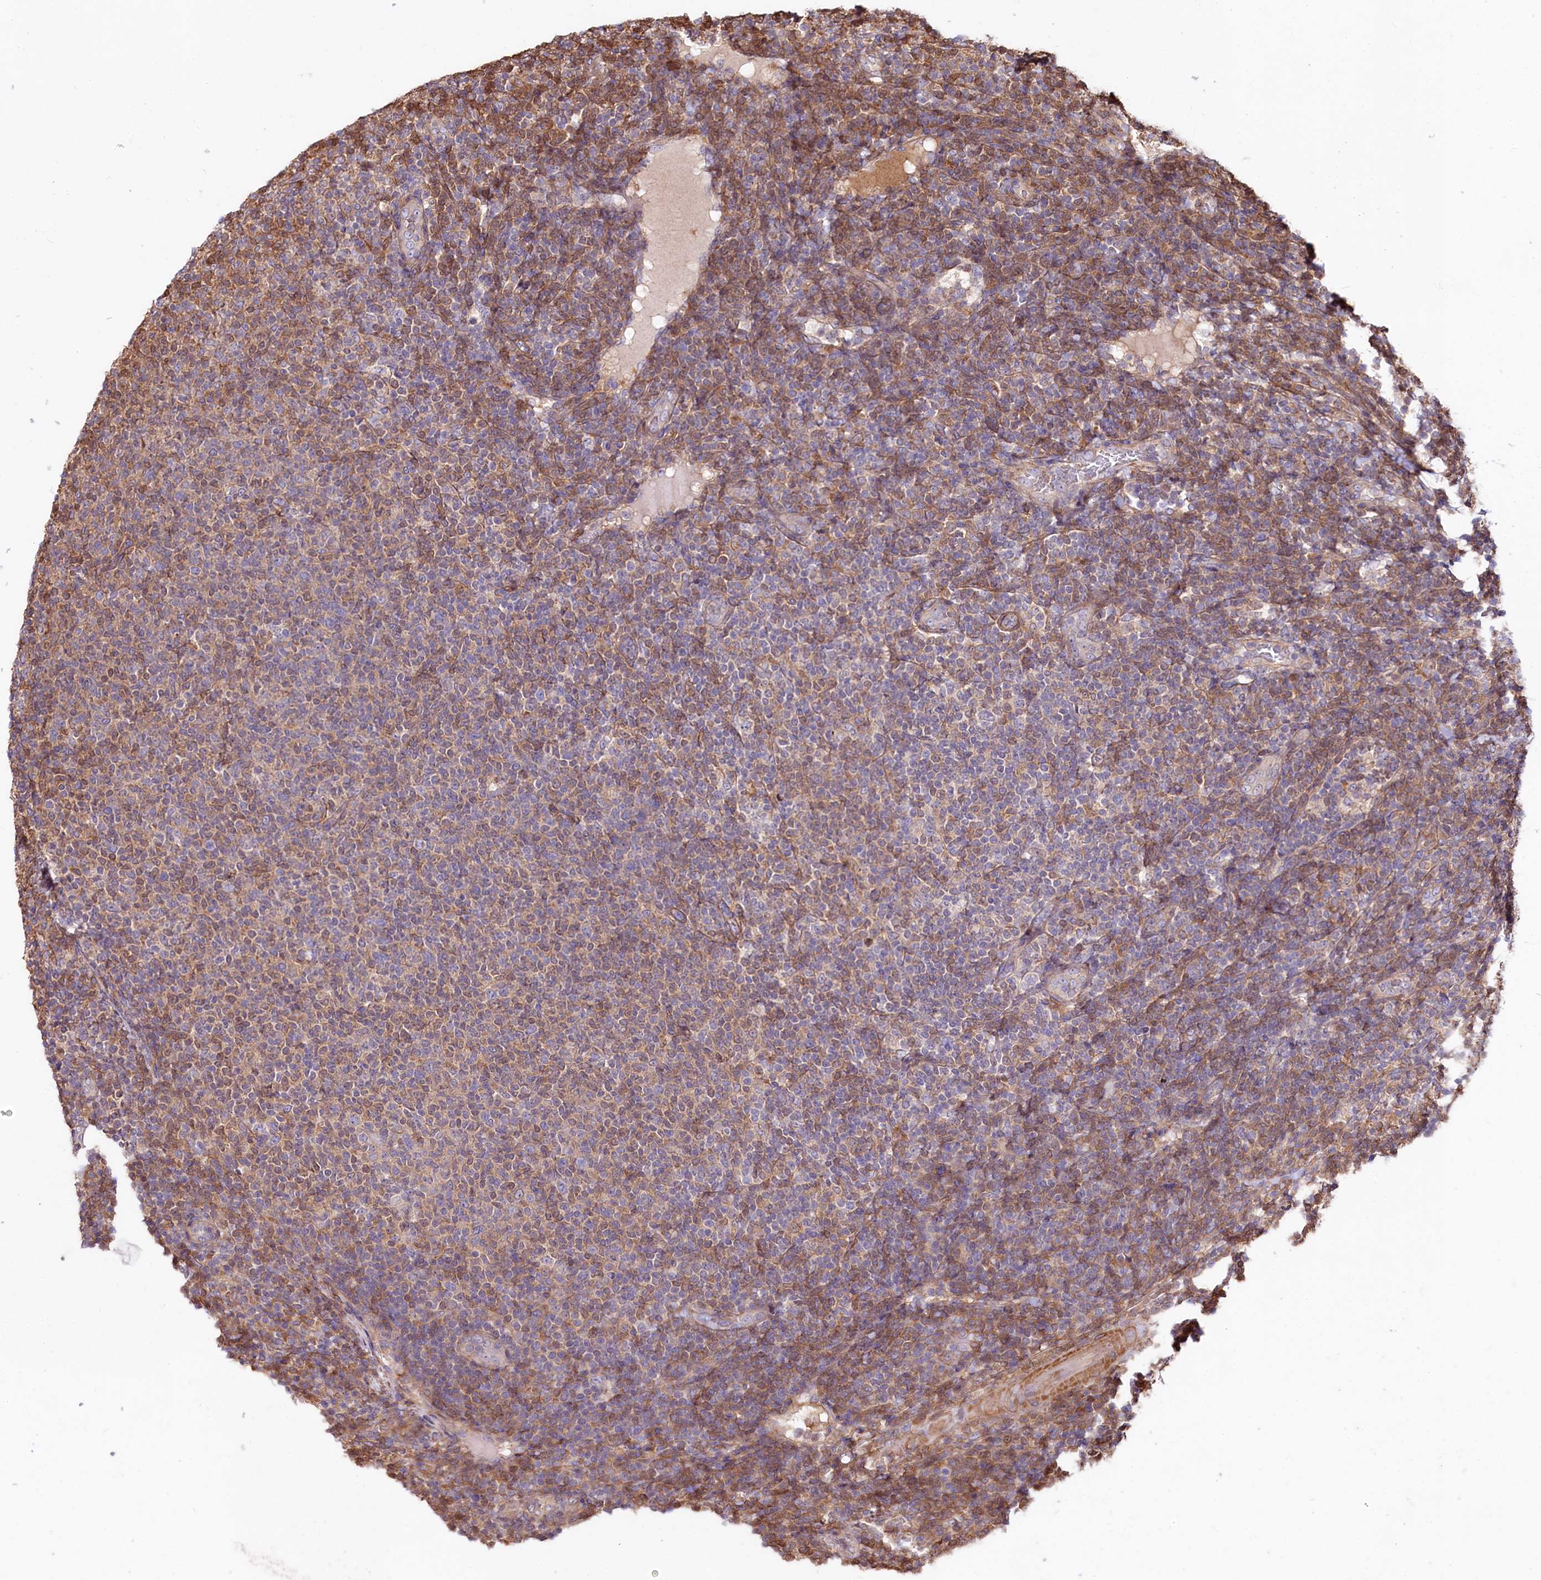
{"staining": {"intensity": "moderate", "quantity": "25%-75%", "location": "cytoplasmic/membranous"}, "tissue": "lymphoma", "cell_type": "Tumor cells", "image_type": "cancer", "snomed": [{"axis": "morphology", "description": "Malignant lymphoma, non-Hodgkin's type, Low grade"}, {"axis": "topography", "description": "Lymph node"}], "caption": "Human malignant lymphoma, non-Hodgkin's type (low-grade) stained with a protein marker displays moderate staining in tumor cells.", "gene": "FCHSD2", "patient": {"sex": "male", "age": 66}}